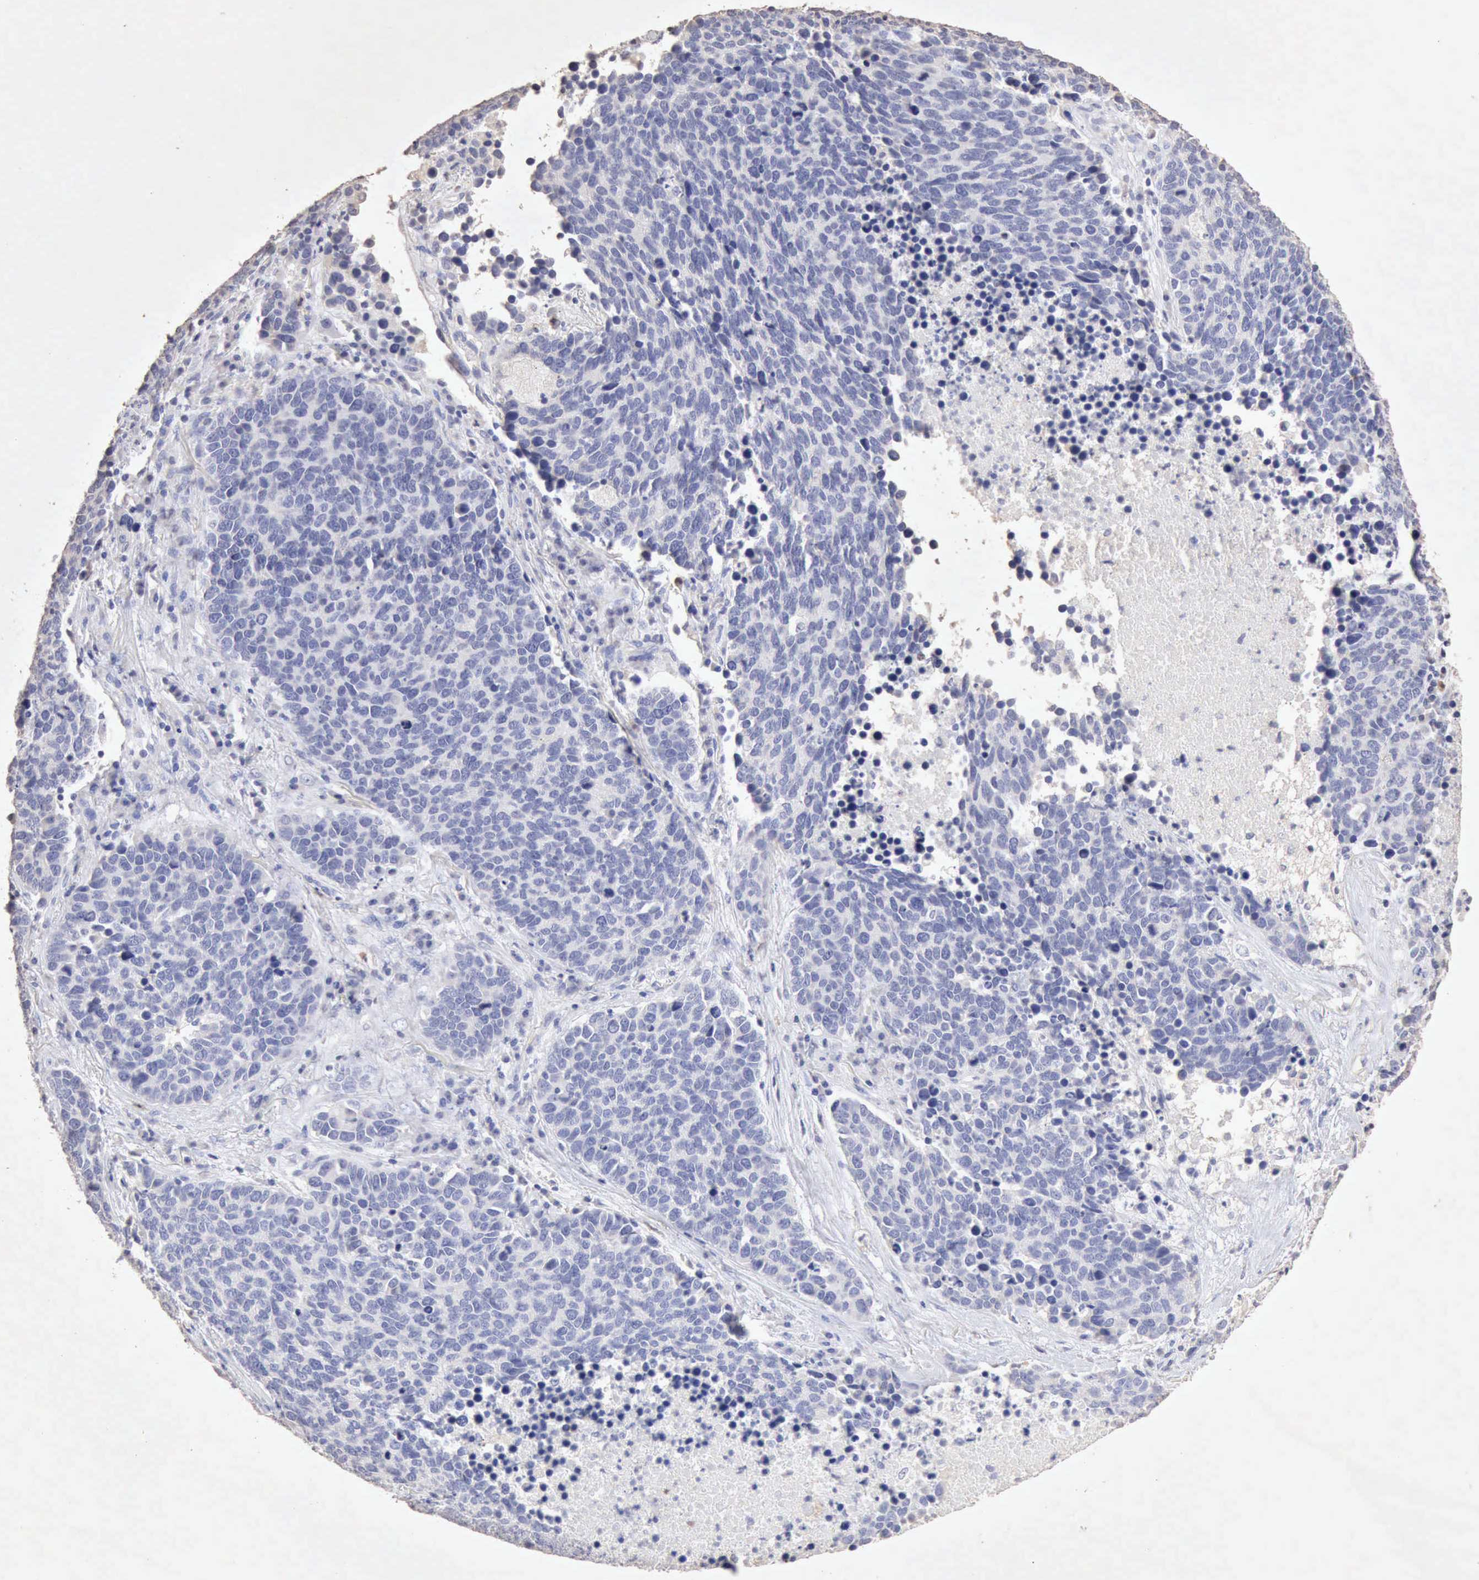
{"staining": {"intensity": "negative", "quantity": "none", "location": "none"}, "tissue": "lung cancer", "cell_type": "Tumor cells", "image_type": "cancer", "snomed": [{"axis": "morphology", "description": "Neoplasm, malignant, NOS"}, {"axis": "topography", "description": "Lung"}], "caption": "This histopathology image is of lung cancer (neoplasm (malignant)) stained with IHC to label a protein in brown with the nuclei are counter-stained blue. There is no positivity in tumor cells.", "gene": "KRT6B", "patient": {"sex": "female", "age": 75}}